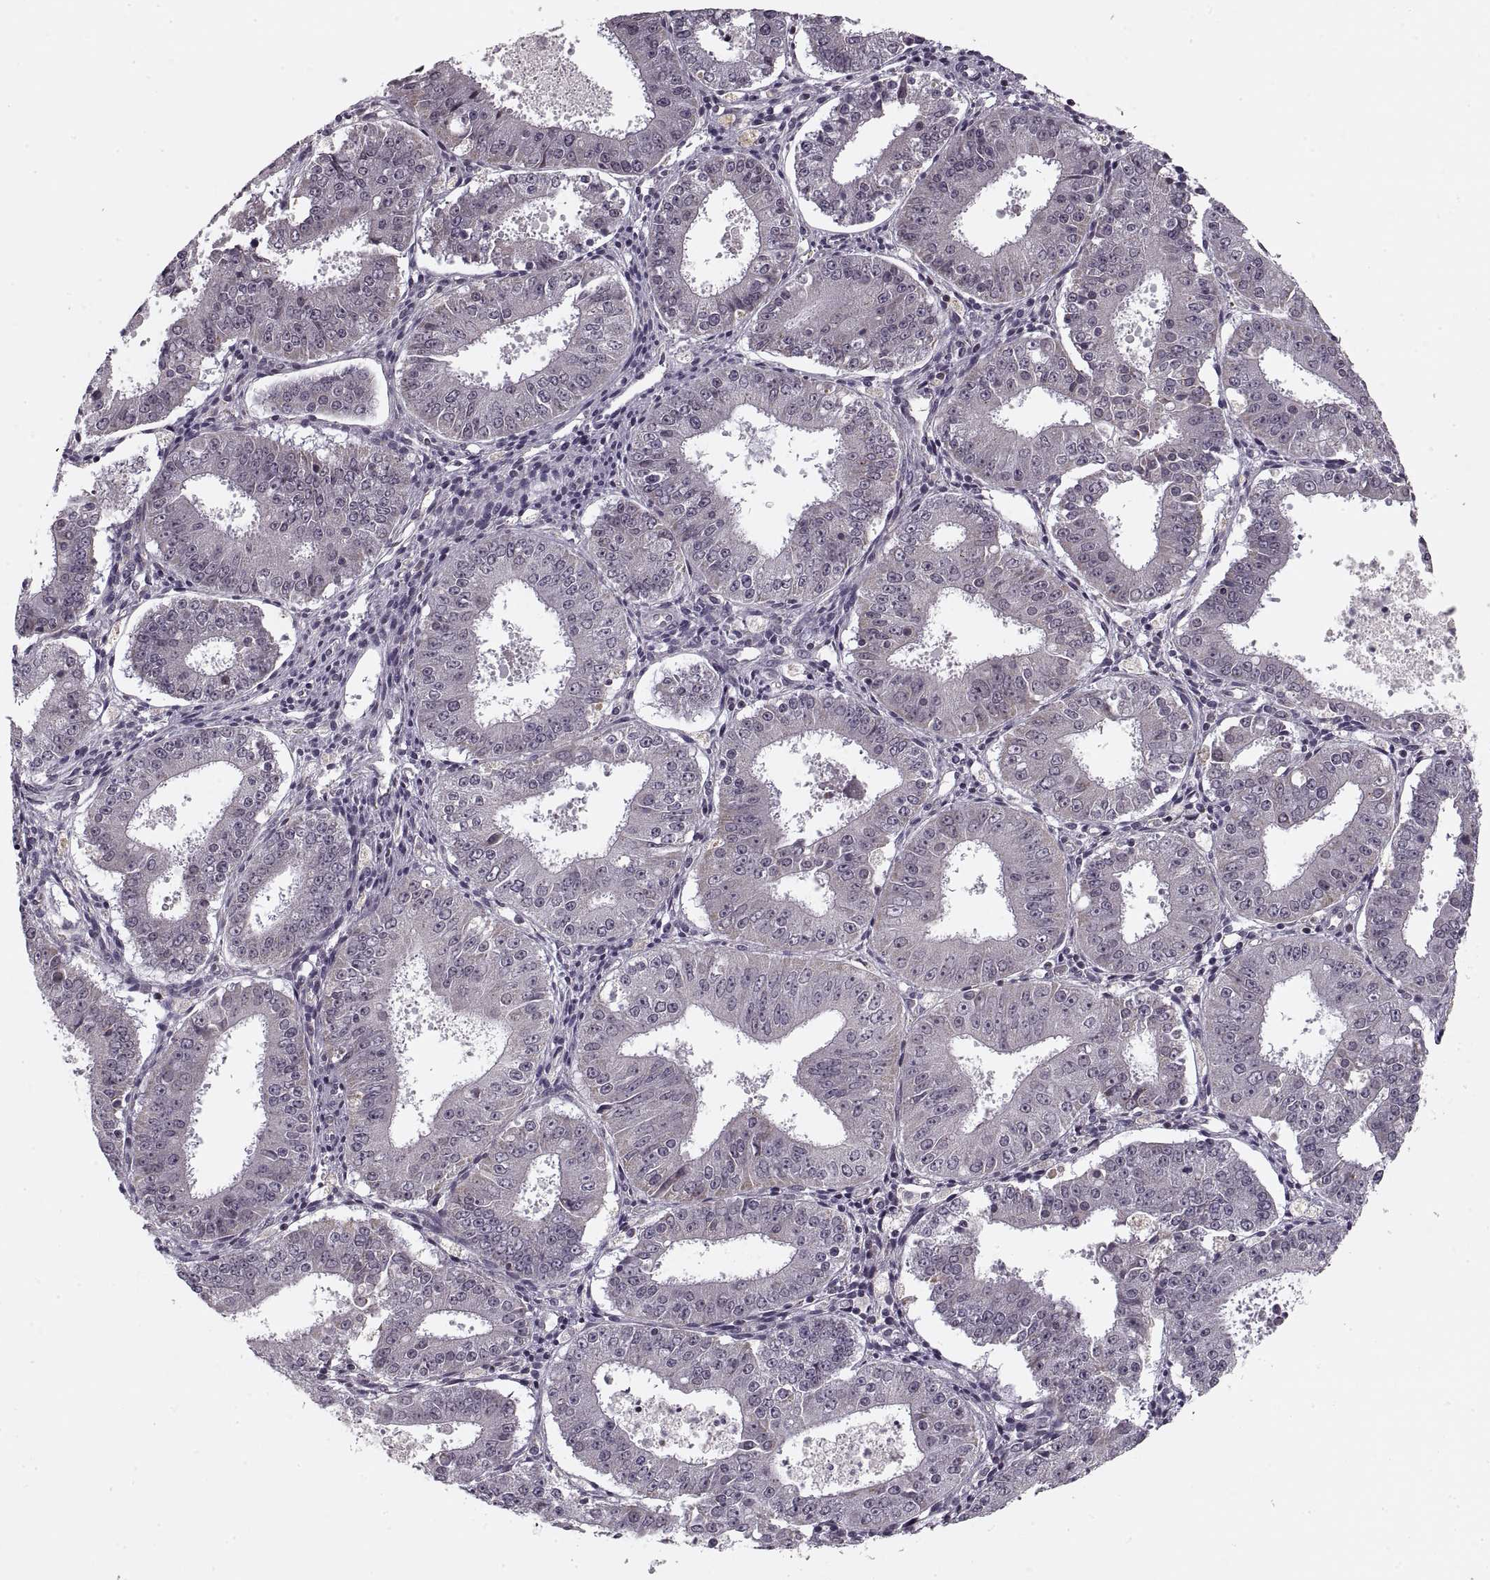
{"staining": {"intensity": "negative", "quantity": "none", "location": "none"}, "tissue": "ovarian cancer", "cell_type": "Tumor cells", "image_type": "cancer", "snomed": [{"axis": "morphology", "description": "Carcinoma, endometroid"}, {"axis": "topography", "description": "Ovary"}], "caption": "Immunohistochemistry (IHC) photomicrograph of neoplastic tissue: endometroid carcinoma (ovarian) stained with DAB (3,3'-diaminobenzidine) reveals no significant protein expression in tumor cells.", "gene": "ASIC3", "patient": {"sex": "female", "age": 42}}